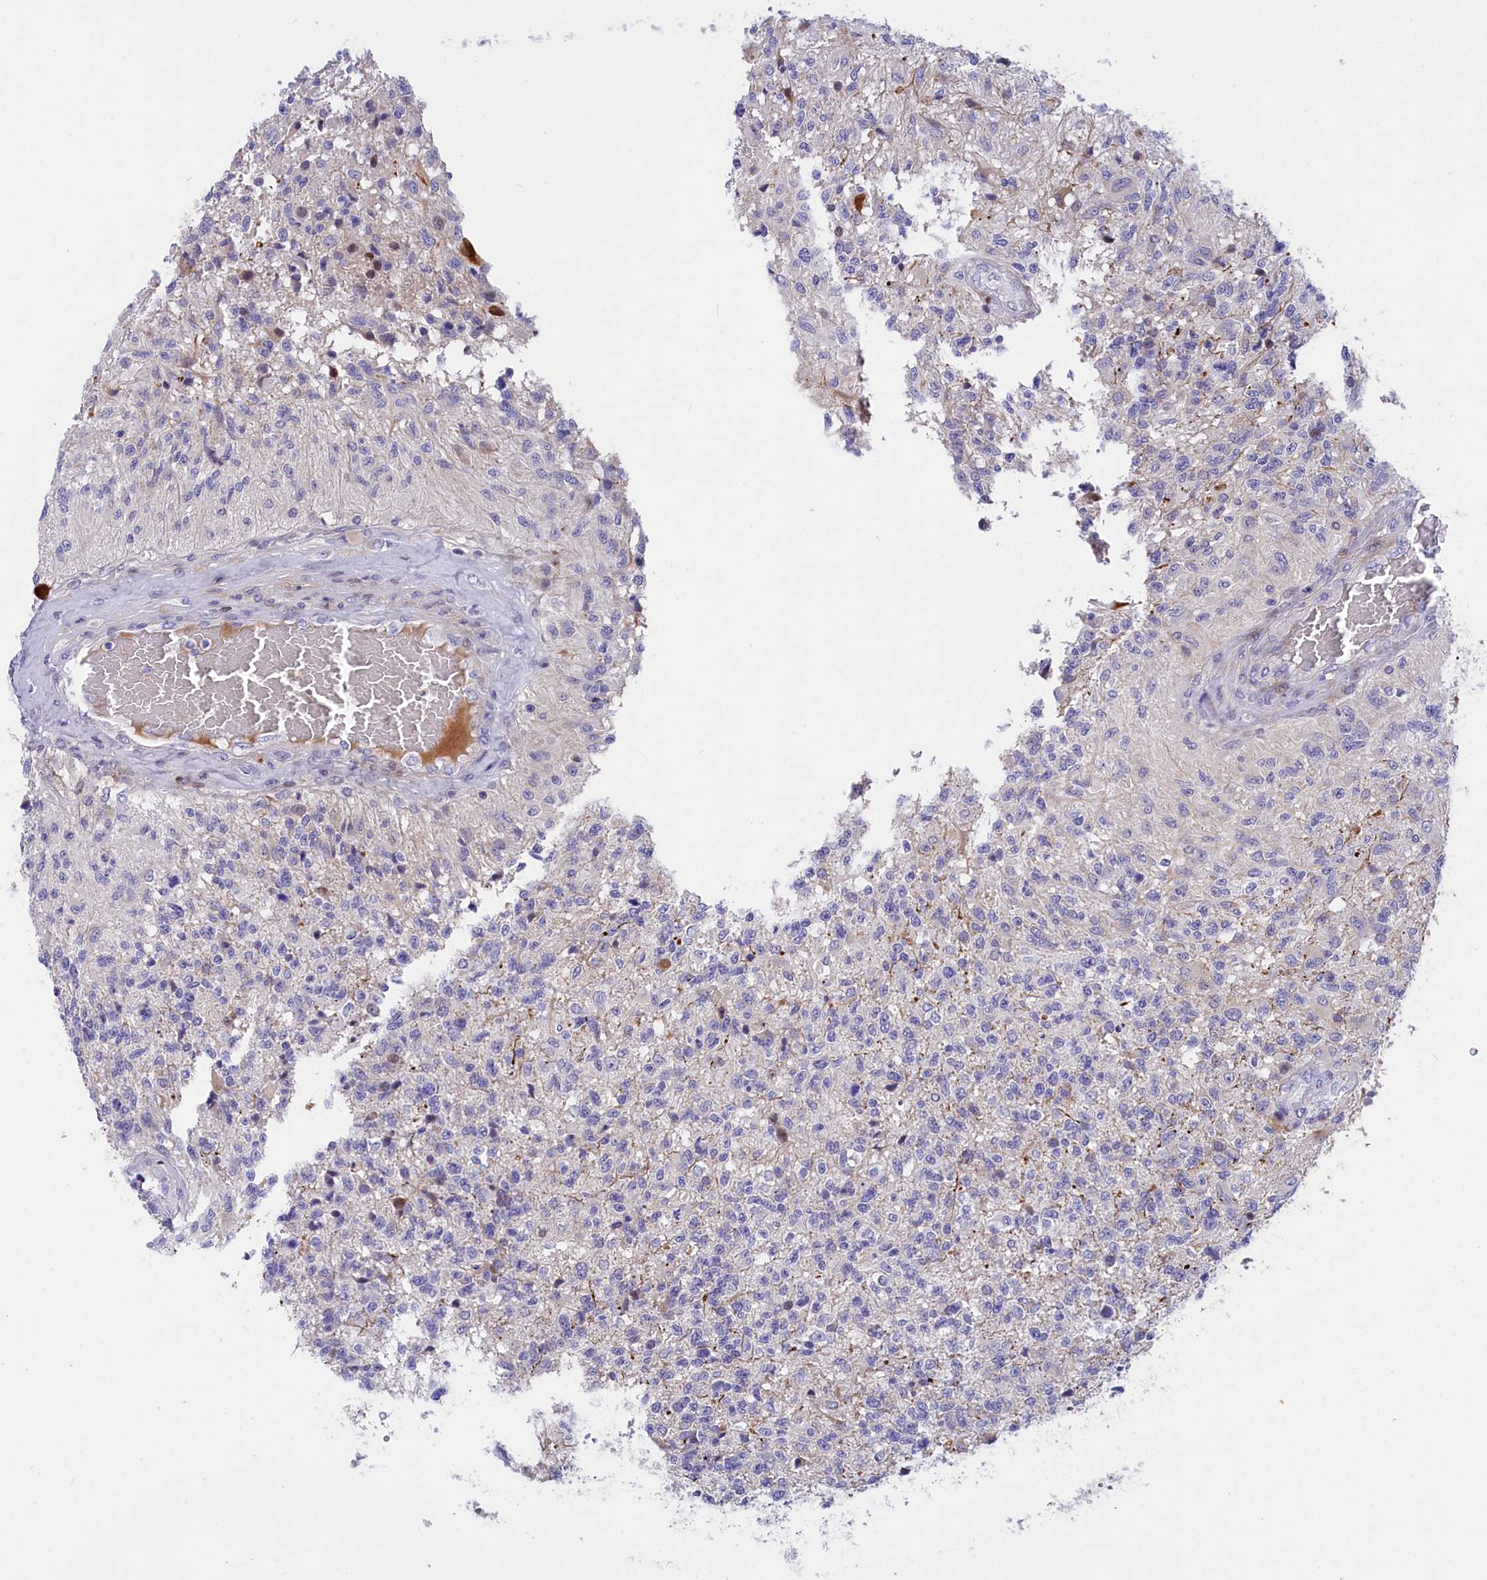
{"staining": {"intensity": "negative", "quantity": "none", "location": "none"}, "tissue": "glioma", "cell_type": "Tumor cells", "image_type": "cancer", "snomed": [{"axis": "morphology", "description": "Glioma, malignant, High grade"}, {"axis": "topography", "description": "Brain"}], "caption": "Immunohistochemistry of malignant glioma (high-grade) demonstrates no staining in tumor cells. (Immunohistochemistry, brightfield microscopy, high magnification).", "gene": "NKPD1", "patient": {"sex": "male", "age": 56}}